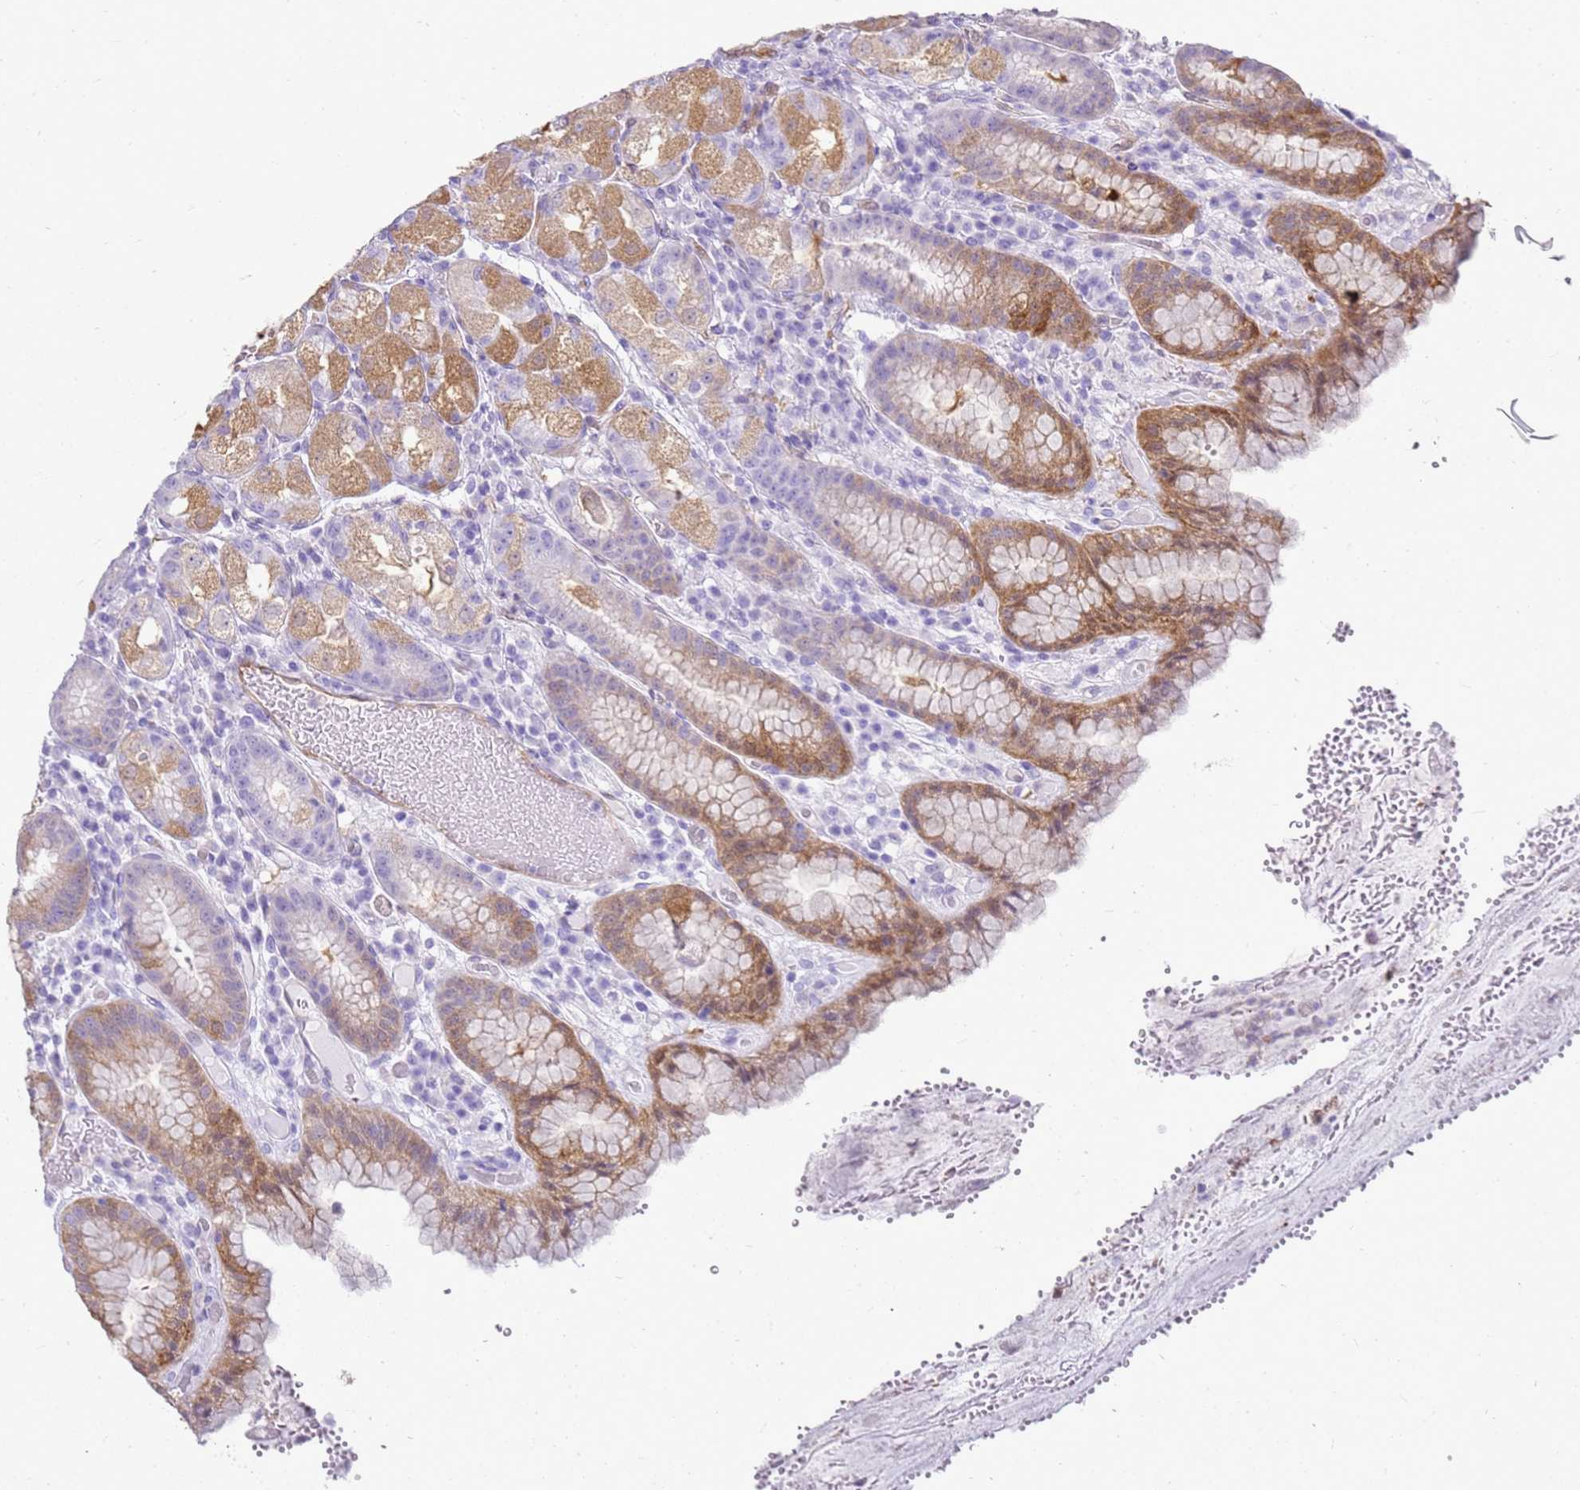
{"staining": {"intensity": "moderate", "quantity": "25%-75%", "location": "cytoplasmic/membranous"}, "tissue": "stomach", "cell_type": "Glandular cells", "image_type": "normal", "snomed": [{"axis": "morphology", "description": "Normal tissue, NOS"}, {"axis": "topography", "description": "Stomach, upper"}], "caption": "Protein staining by immunohistochemistry reveals moderate cytoplasmic/membranous positivity in about 25%-75% of glandular cells in benign stomach. (DAB (3,3'-diaminobenzidine) IHC with brightfield microscopy, high magnification).", "gene": "SULT1E1", "patient": {"sex": "male", "age": 52}}